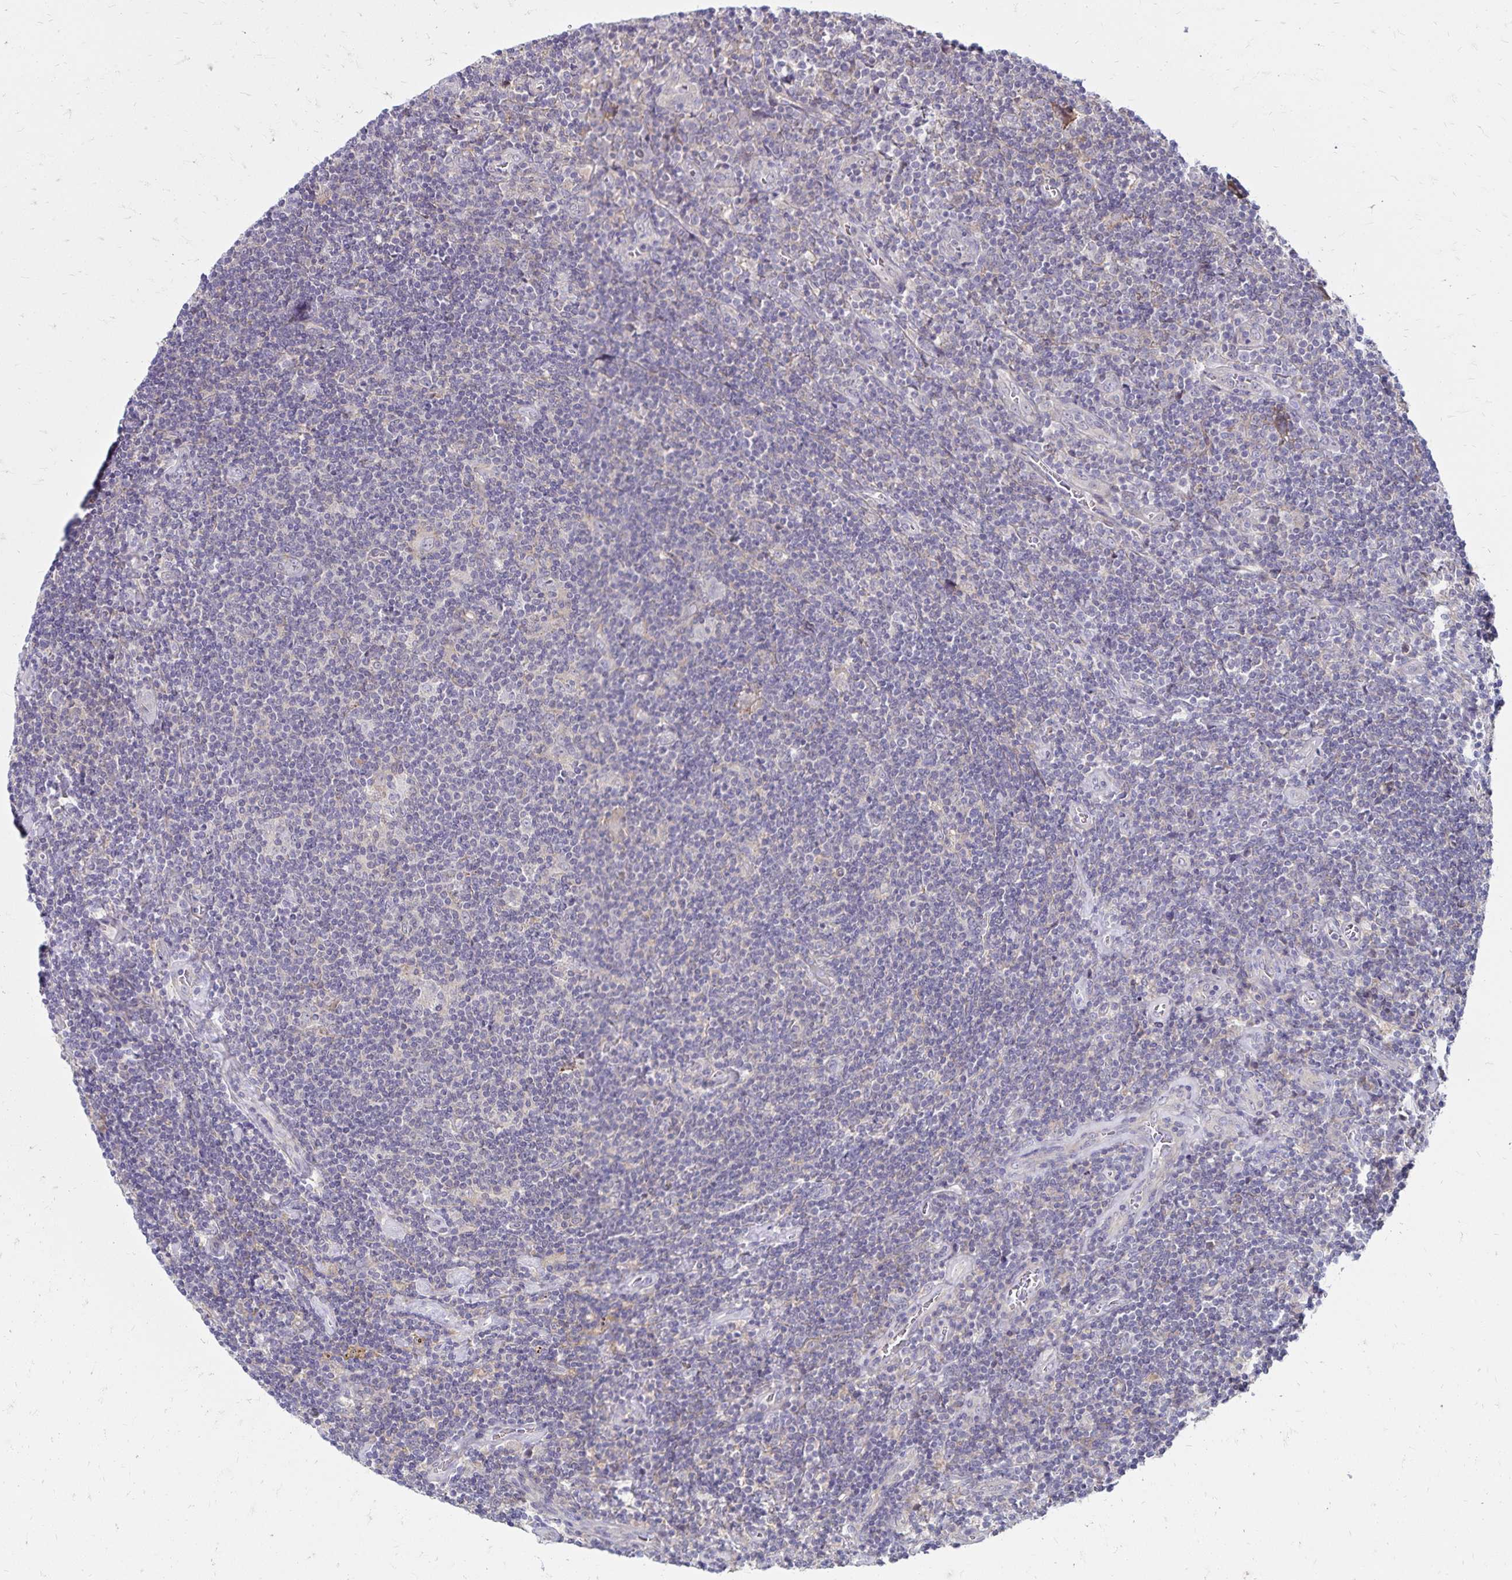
{"staining": {"intensity": "negative", "quantity": "none", "location": "none"}, "tissue": "lymphoma", "cell_type": "Tumor cells", "image_type": "cancer", "snomed": [{"axis": "morphology", "description": "Hodgkin's disease, NOS"}, {"axis": "topography", "description": "Lymph node"}], "caption": "High magnification brightfield microscopy of Hodgkin's disease stained with DAB (brown) and counterstained with hematoxylin (blue): tumor cells show no significant staining.", "gene": "FSD1", "patient": {"sex": "male", "age": 40}}